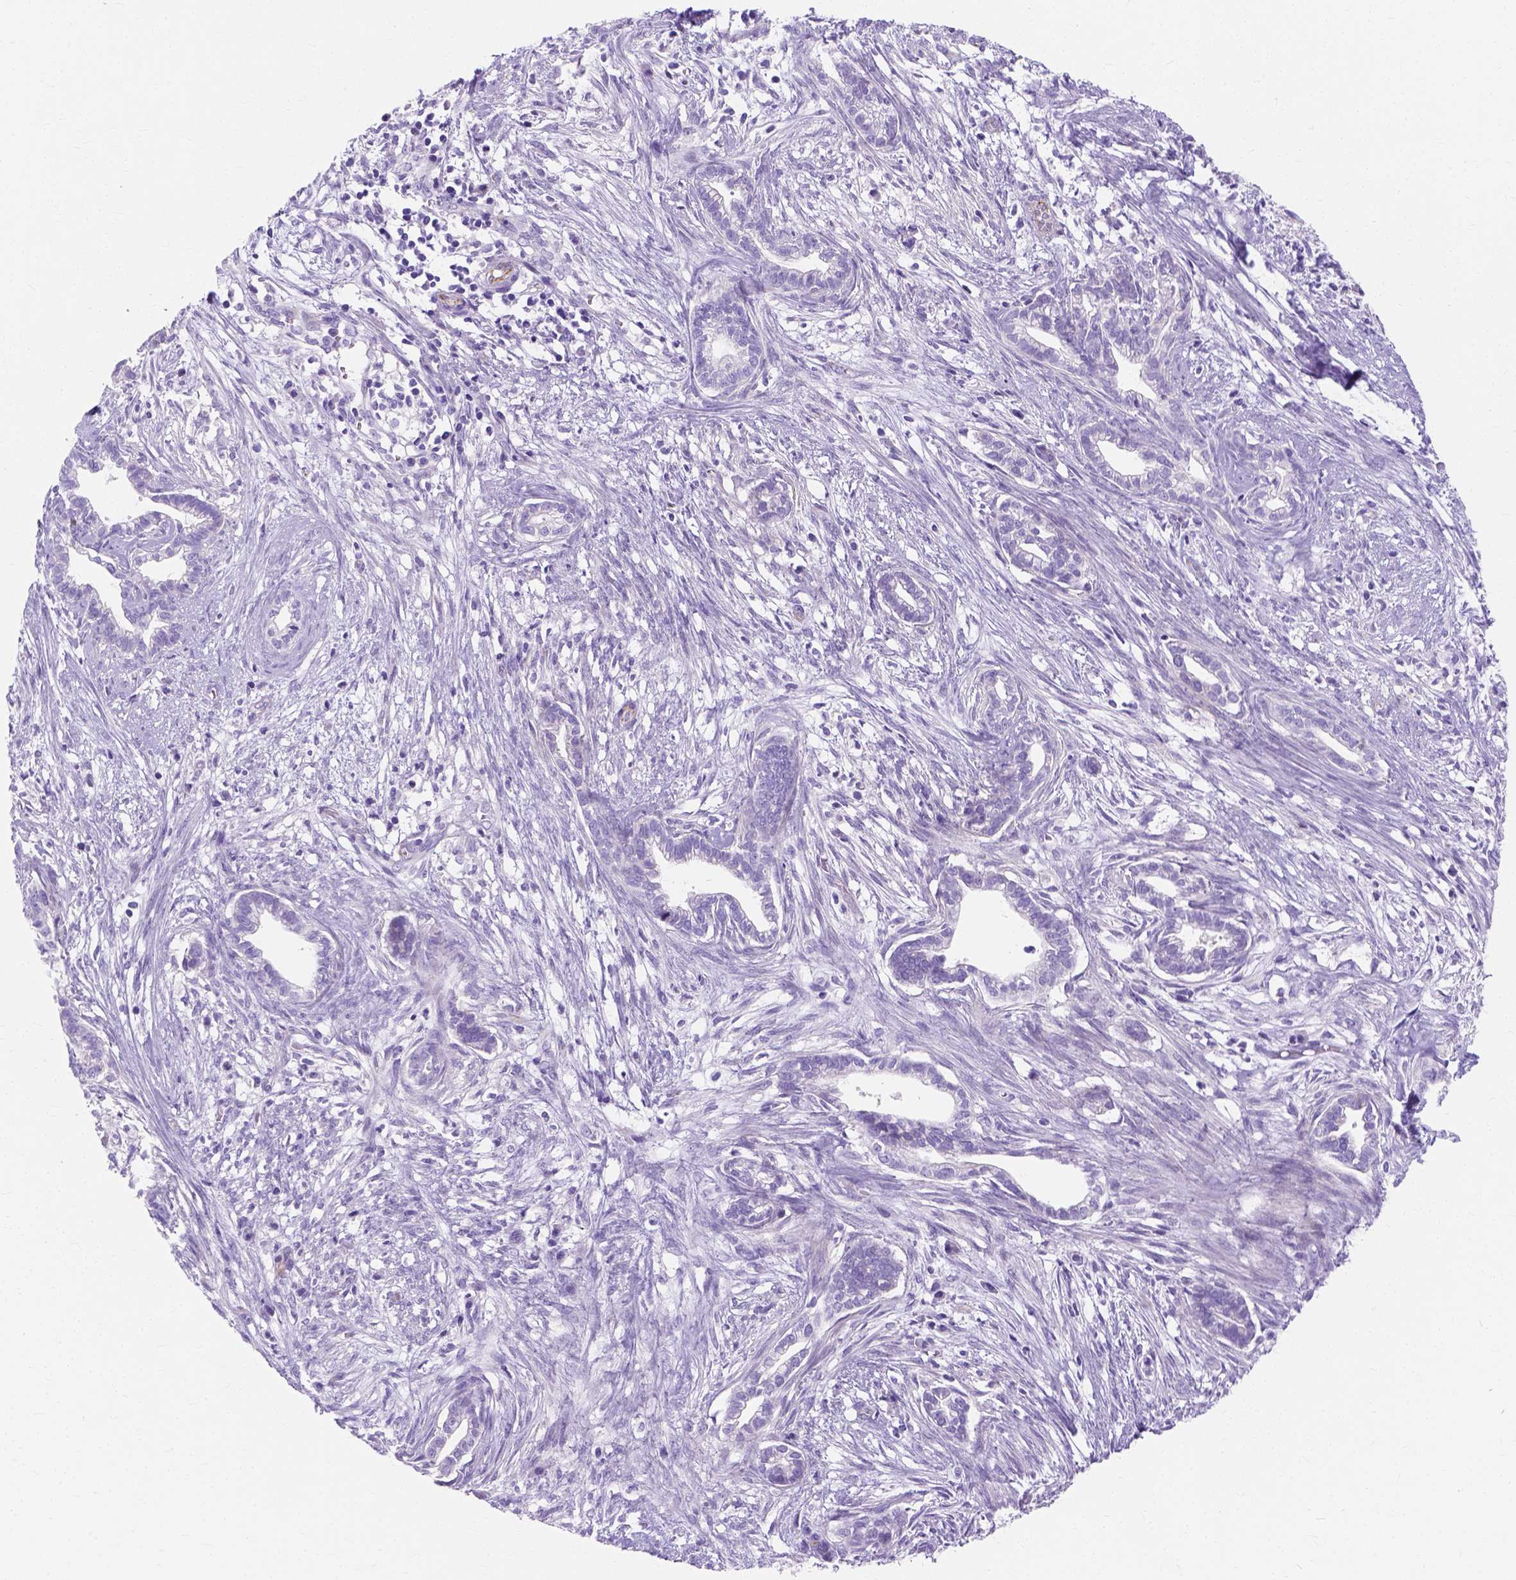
{"staining": {"intensity": "negative", "quantity": "none", "location": "none"}, "tissue": "cervical cancer", "cell_type": "Tumor cells", "image_type": "cancer", "snomed": [{"axis": "morphology", "description": "Adenocarcinoma, NOS"}, {"axis": "topography", "description": "Cervix"}], "caption": "This is an immunohistochemistry image of adenocarcinoma (cervical). There is no expression in tumor cells.", "gene": "MYH15", "patient": {"sex": "female", "age": 62}}